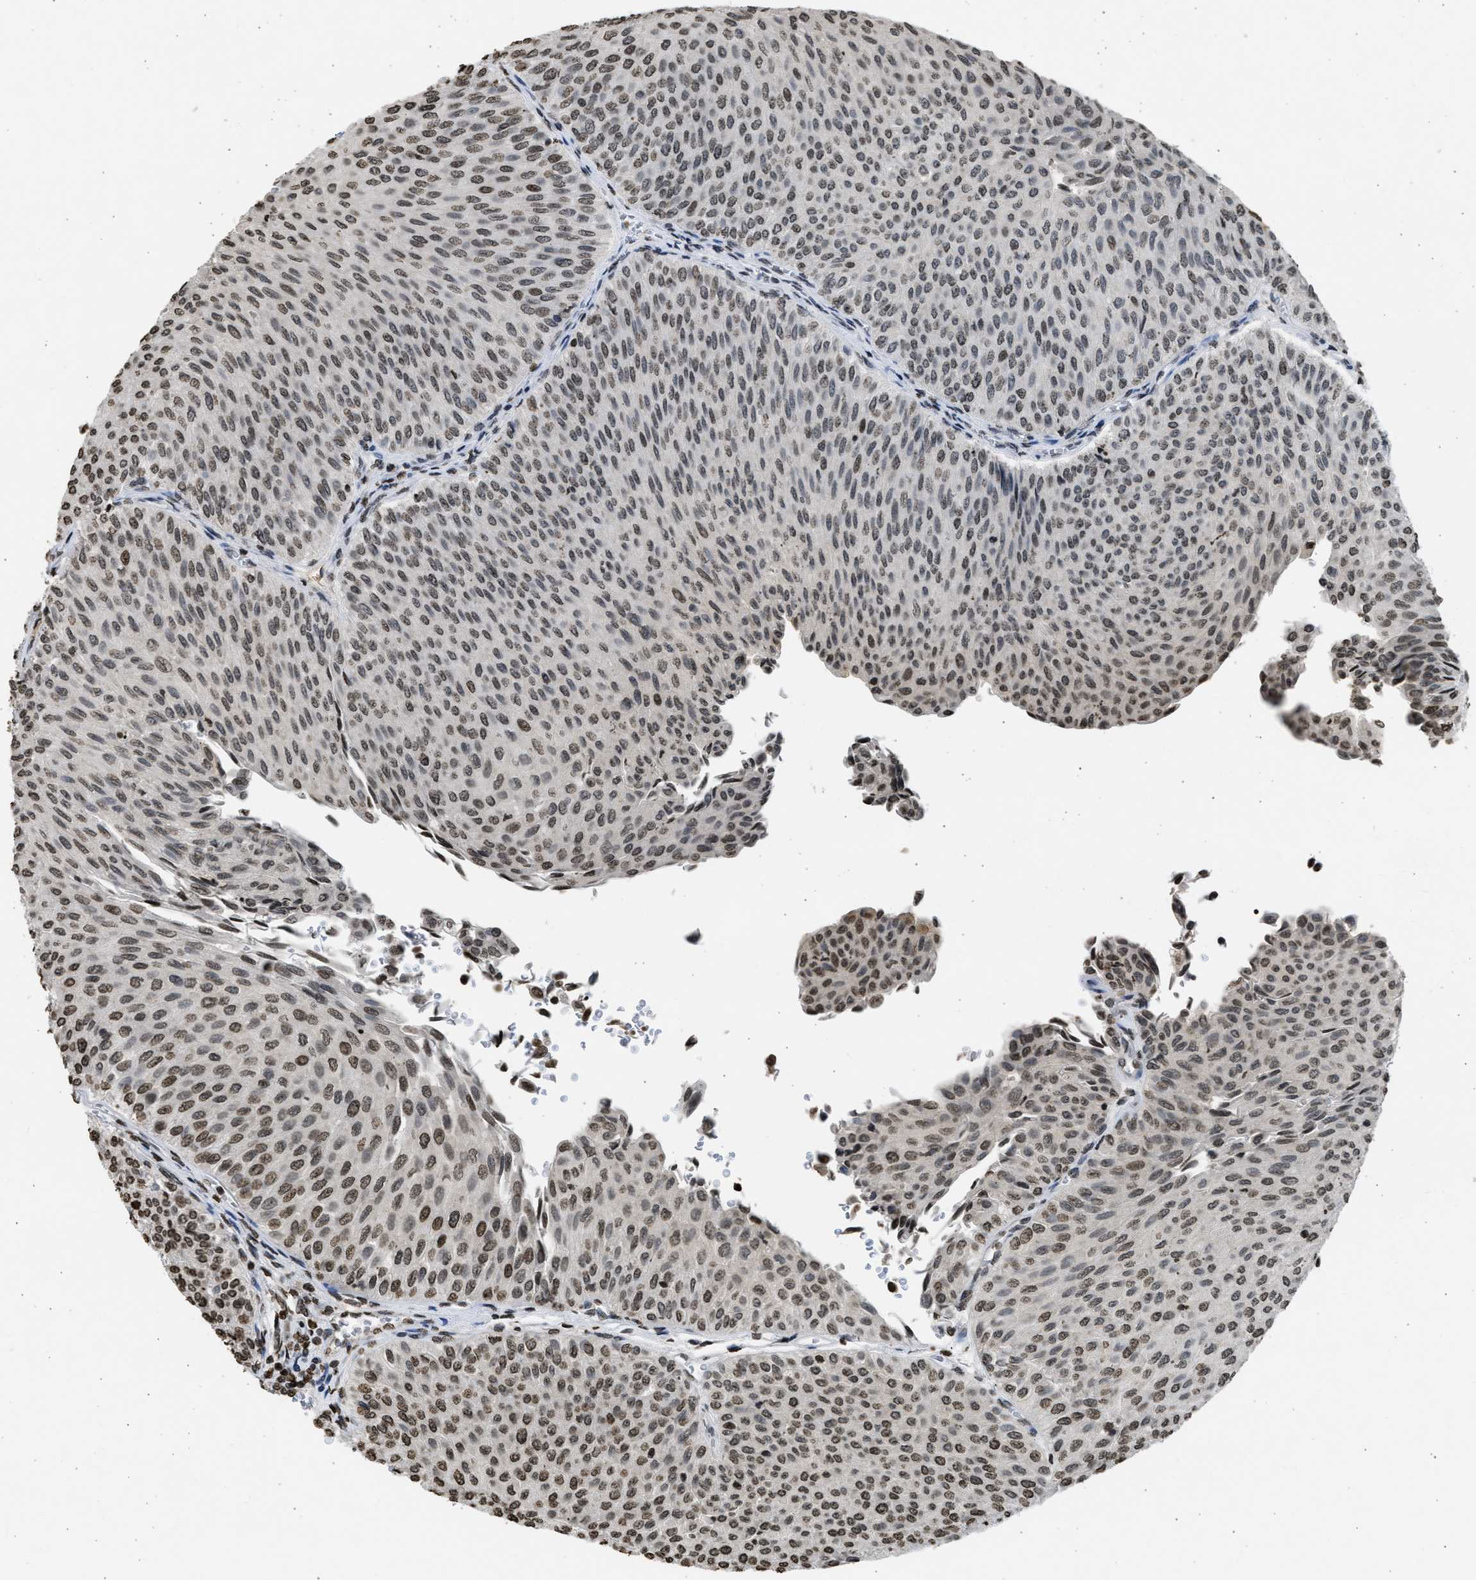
{"staining": {"intensity": "moderate", "quantity": ">75%", "location": "nuclear"}, "tissue": "urothelial cancer", "cell_type": "Tumor cells", "image_type": "cancer", "snomed": [{"axis": "morphology", "description": "Urothelial carcinoma, Low grade"}, {"axis": "topography", "description": "Urinary bladder"}], "caption": "This is a photomicrograph of immunohistochemistry staining of urothelial cancer, which shows moderate staining in the nuclear of tumor cells.", "gene": "RRAGC", "patient": {"sex": "male", "age": 78}}